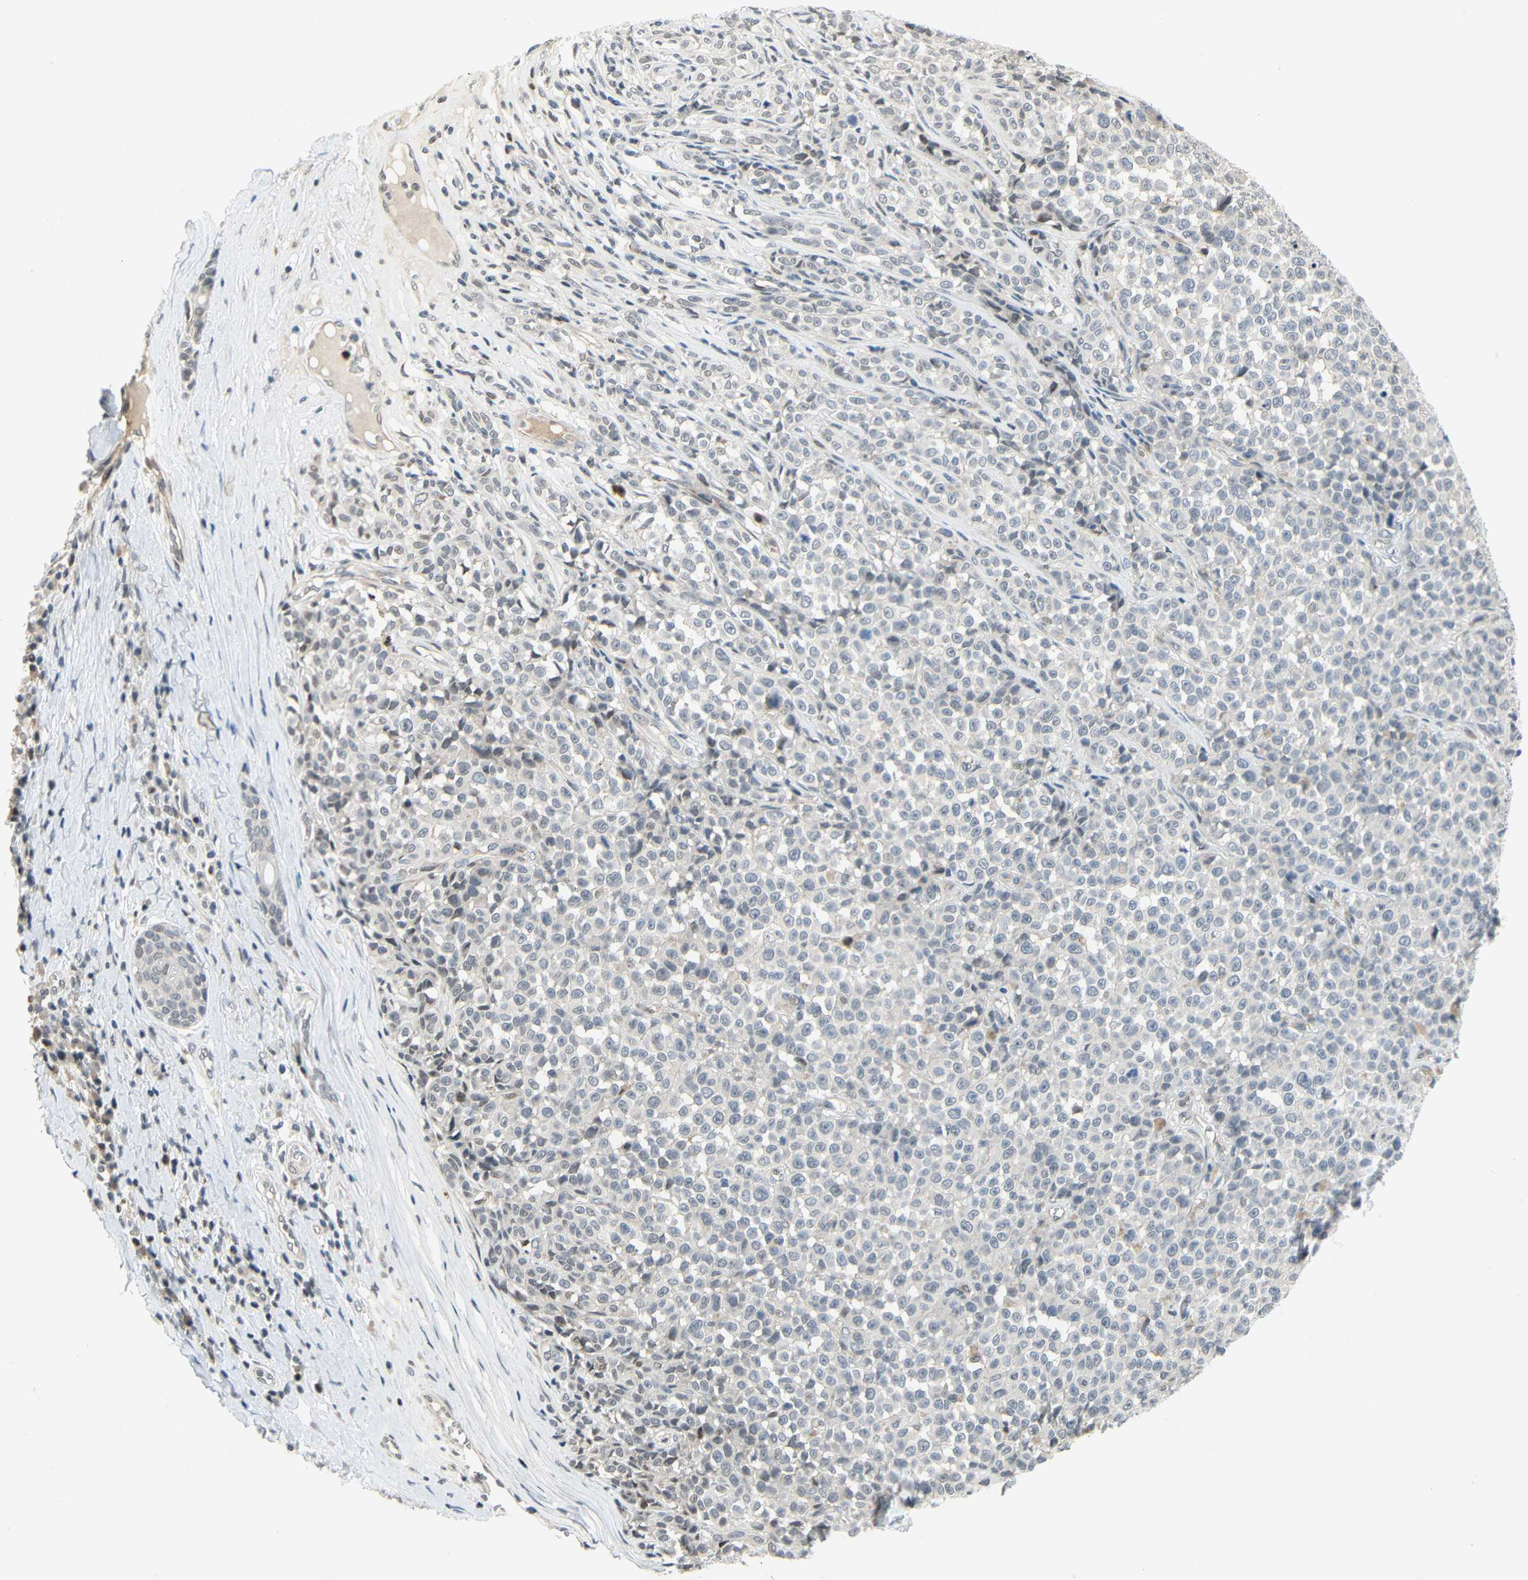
{"staining": {"intensity": "negative", "quantity": "none", "location": "none"}, "tissue": "melanoma", "cell_type": "Tumor cells", "image_type": "cancer", "snomed": [{"axis": "morphology", "description": "Malignant melanoma, NOS"}, {"axis": "topography", "description": "Skin"}], "caption": "Histopathology image shows no protein positivity in tumor cells of malignant melanoma tissue.", "gene": "IMPG2", "patient": {"sex": "female", "age": 82}}